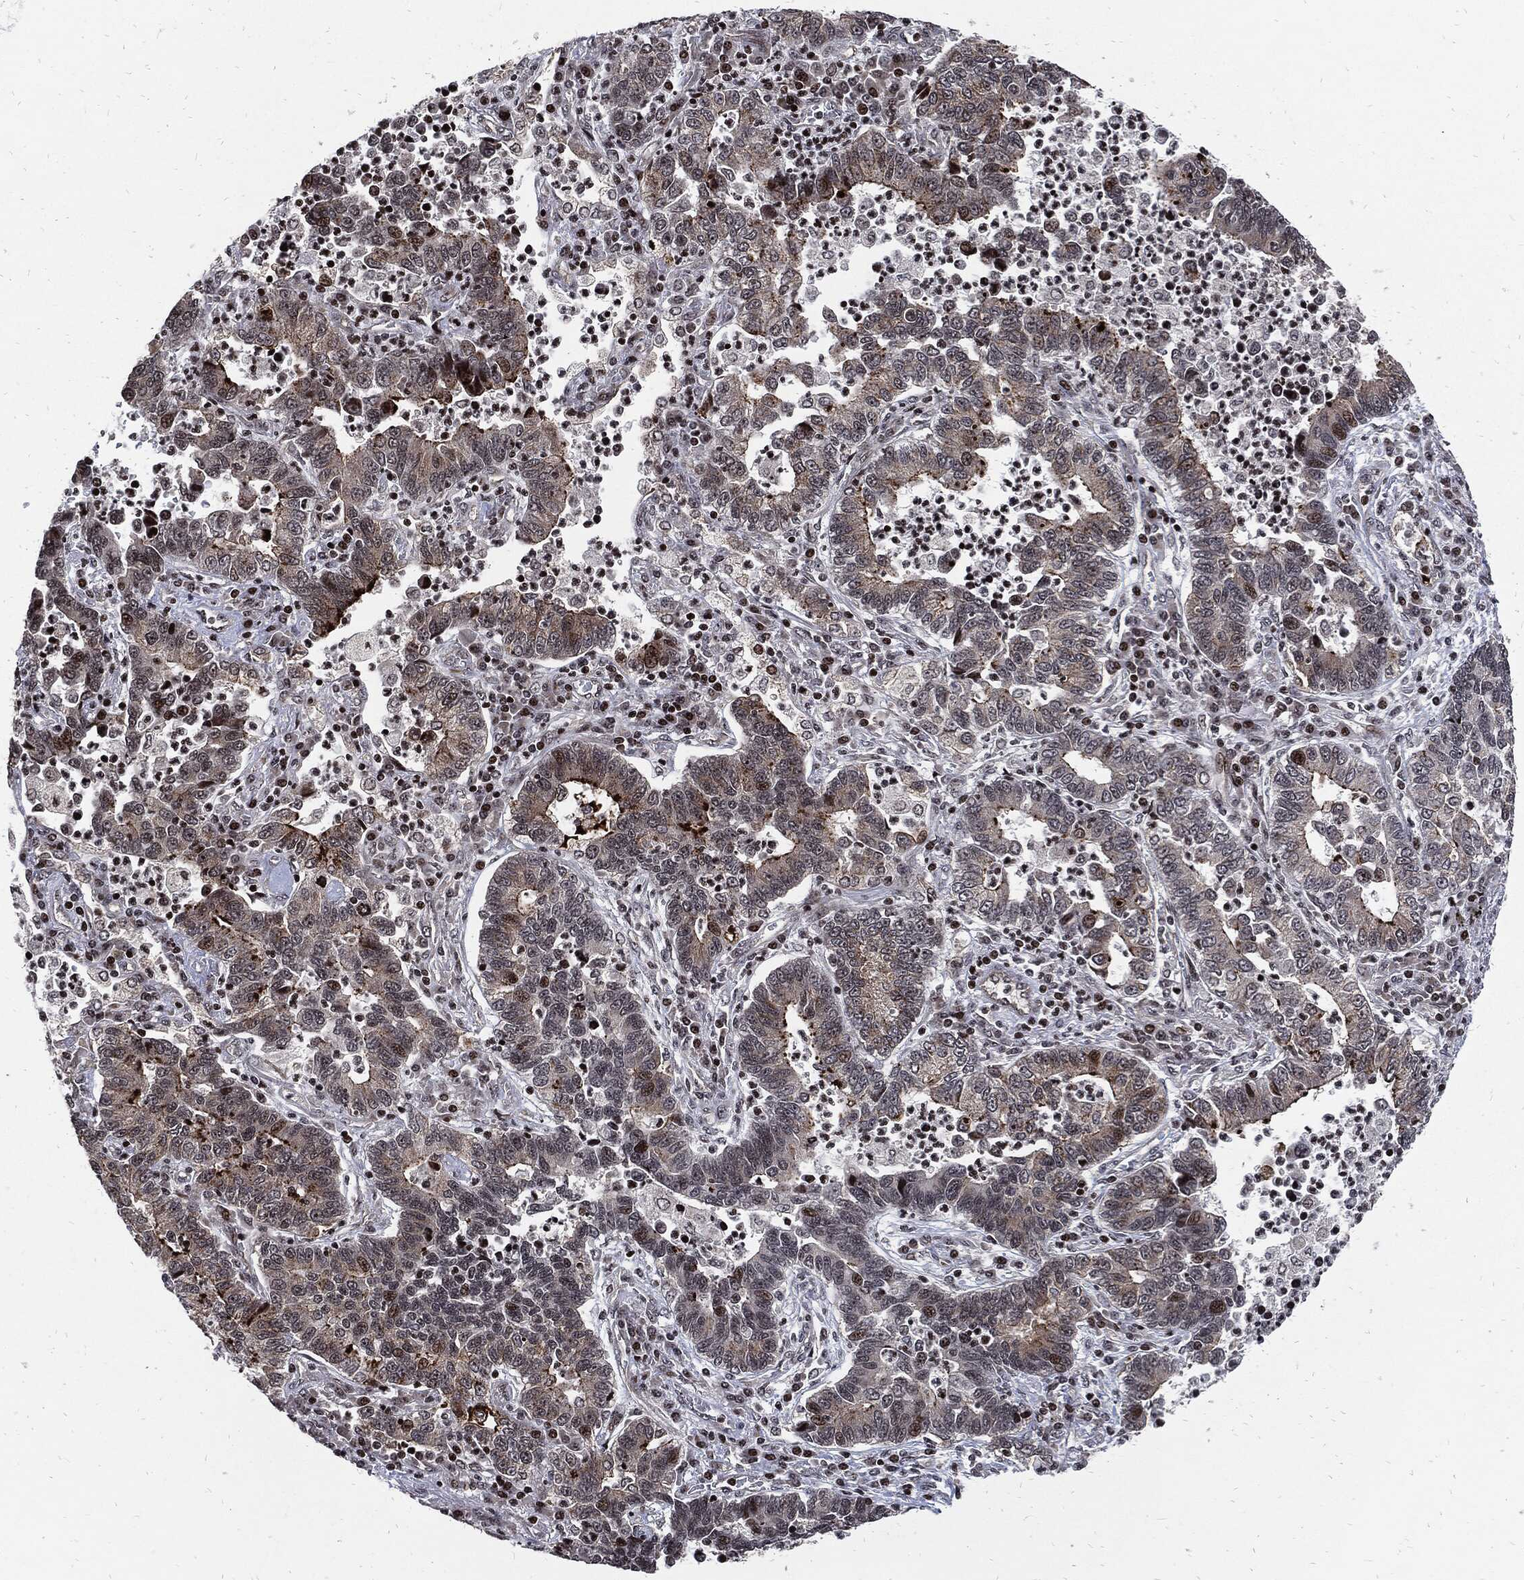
{"staining": {"intensity": "moderate", "quantity": "<25%", "location": "nuclear"}, "tissue": "lung cancer", "cell_type": "Tumor cells", "image_type": "cancer", "snomed": [{"axis": "morphology", "description": "Adenocarcinoma, NOS"}, {"axis": "topography", "description": "Lung"}], "caption": "Lung adenocarcinoma stained with immunohistochemistry (IHC) displays moderate nuclear expression in approximately <25% of tumor cells.", "gene": "ZNF775", "patient": {"sex": "female", "age": 57}}